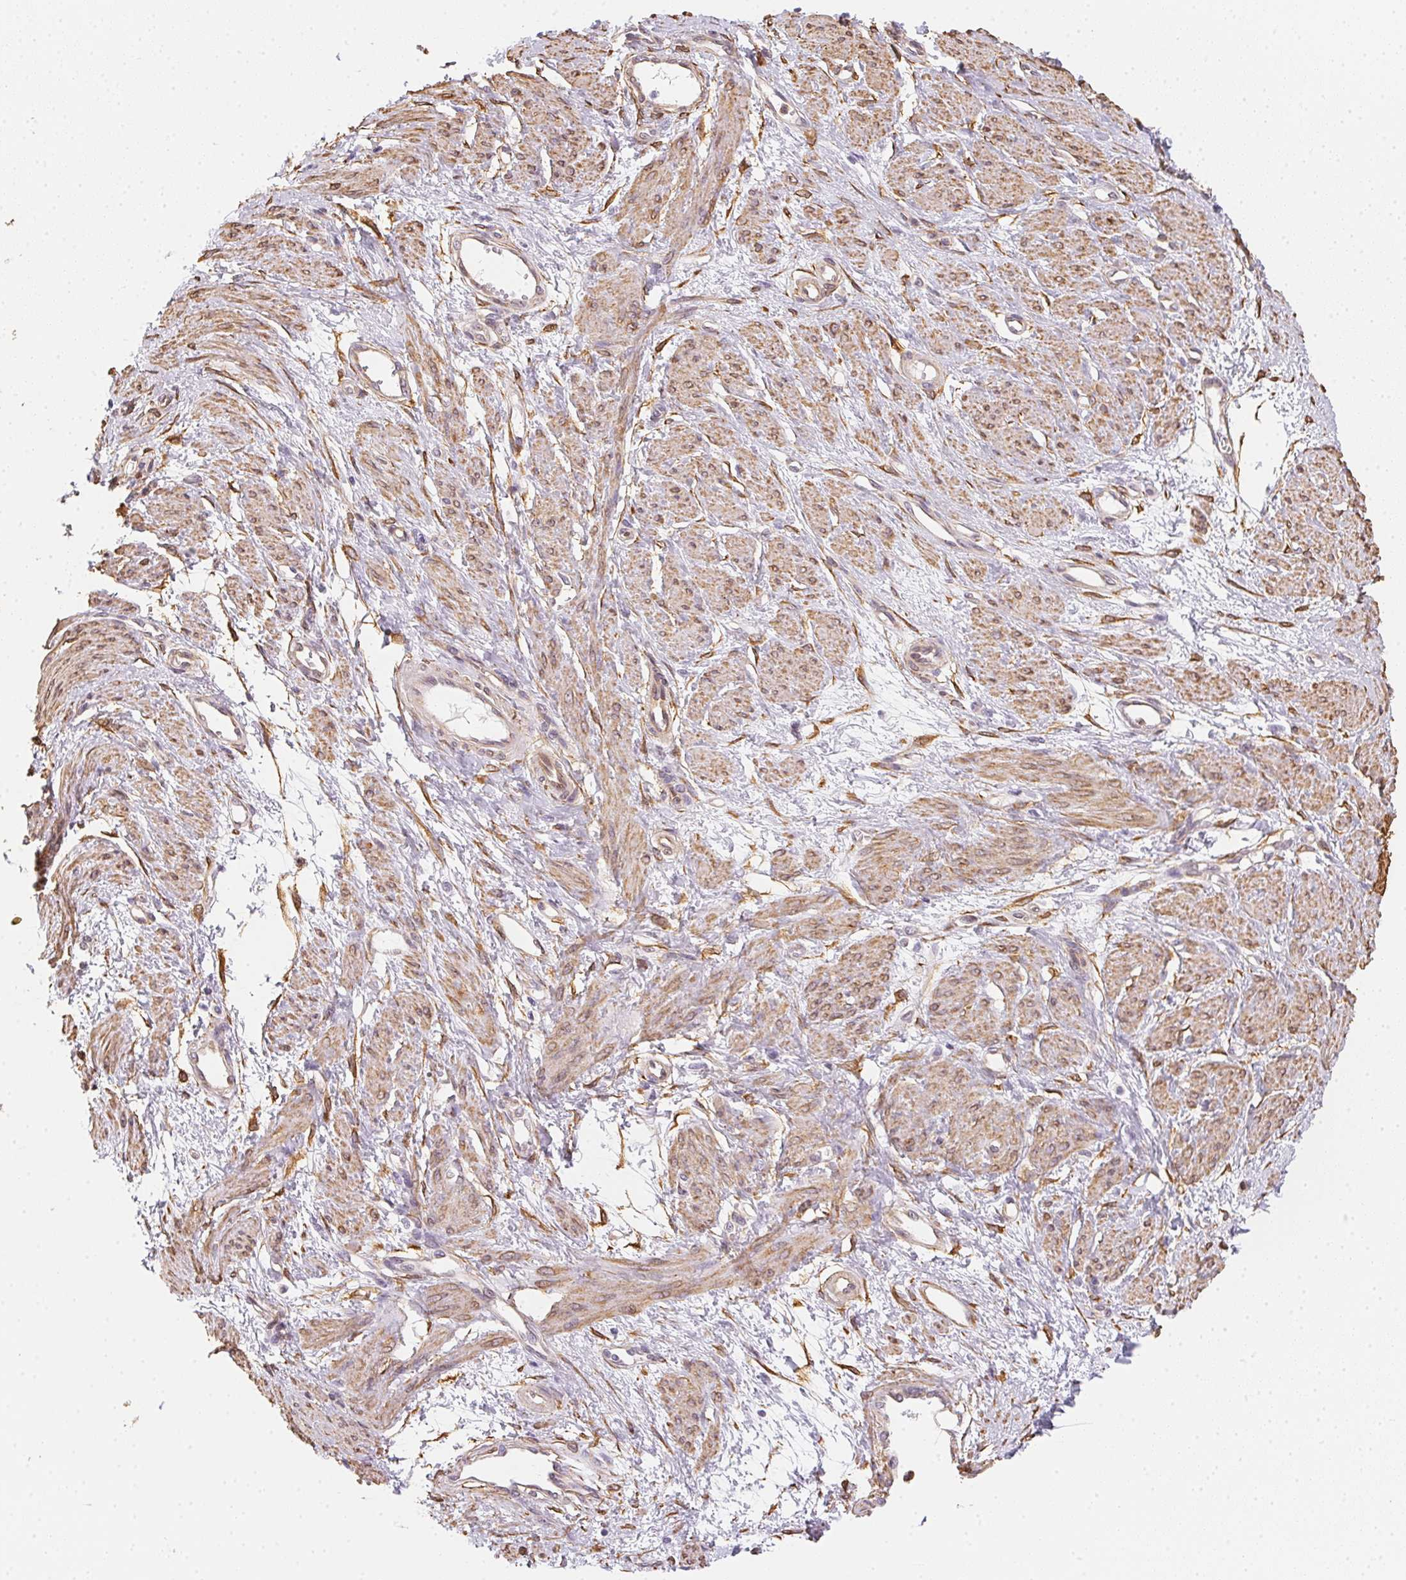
{"staining": {"intensity": "moderate", "quantity": ">75%", "location": "cytoplasmic/membranous"}, "tissue": "smooth muscle", "cell_type": "Smooth muscle cells", "image_type": "normal", "snomed": [{"axis": "morphology", "description": "Normal tissue, NOS"}, {"axis": "topography", "description": "Smooth muscle"}, {"axis": "topography", "description": "Uterus"}], "caption": "Benign smooth muscle displays moderate cytoplasmic/membranous staining in about >75% of smooth muscle cells.", "gene": "RSBN1", "patient": {"sex": "female", "age": 39}}